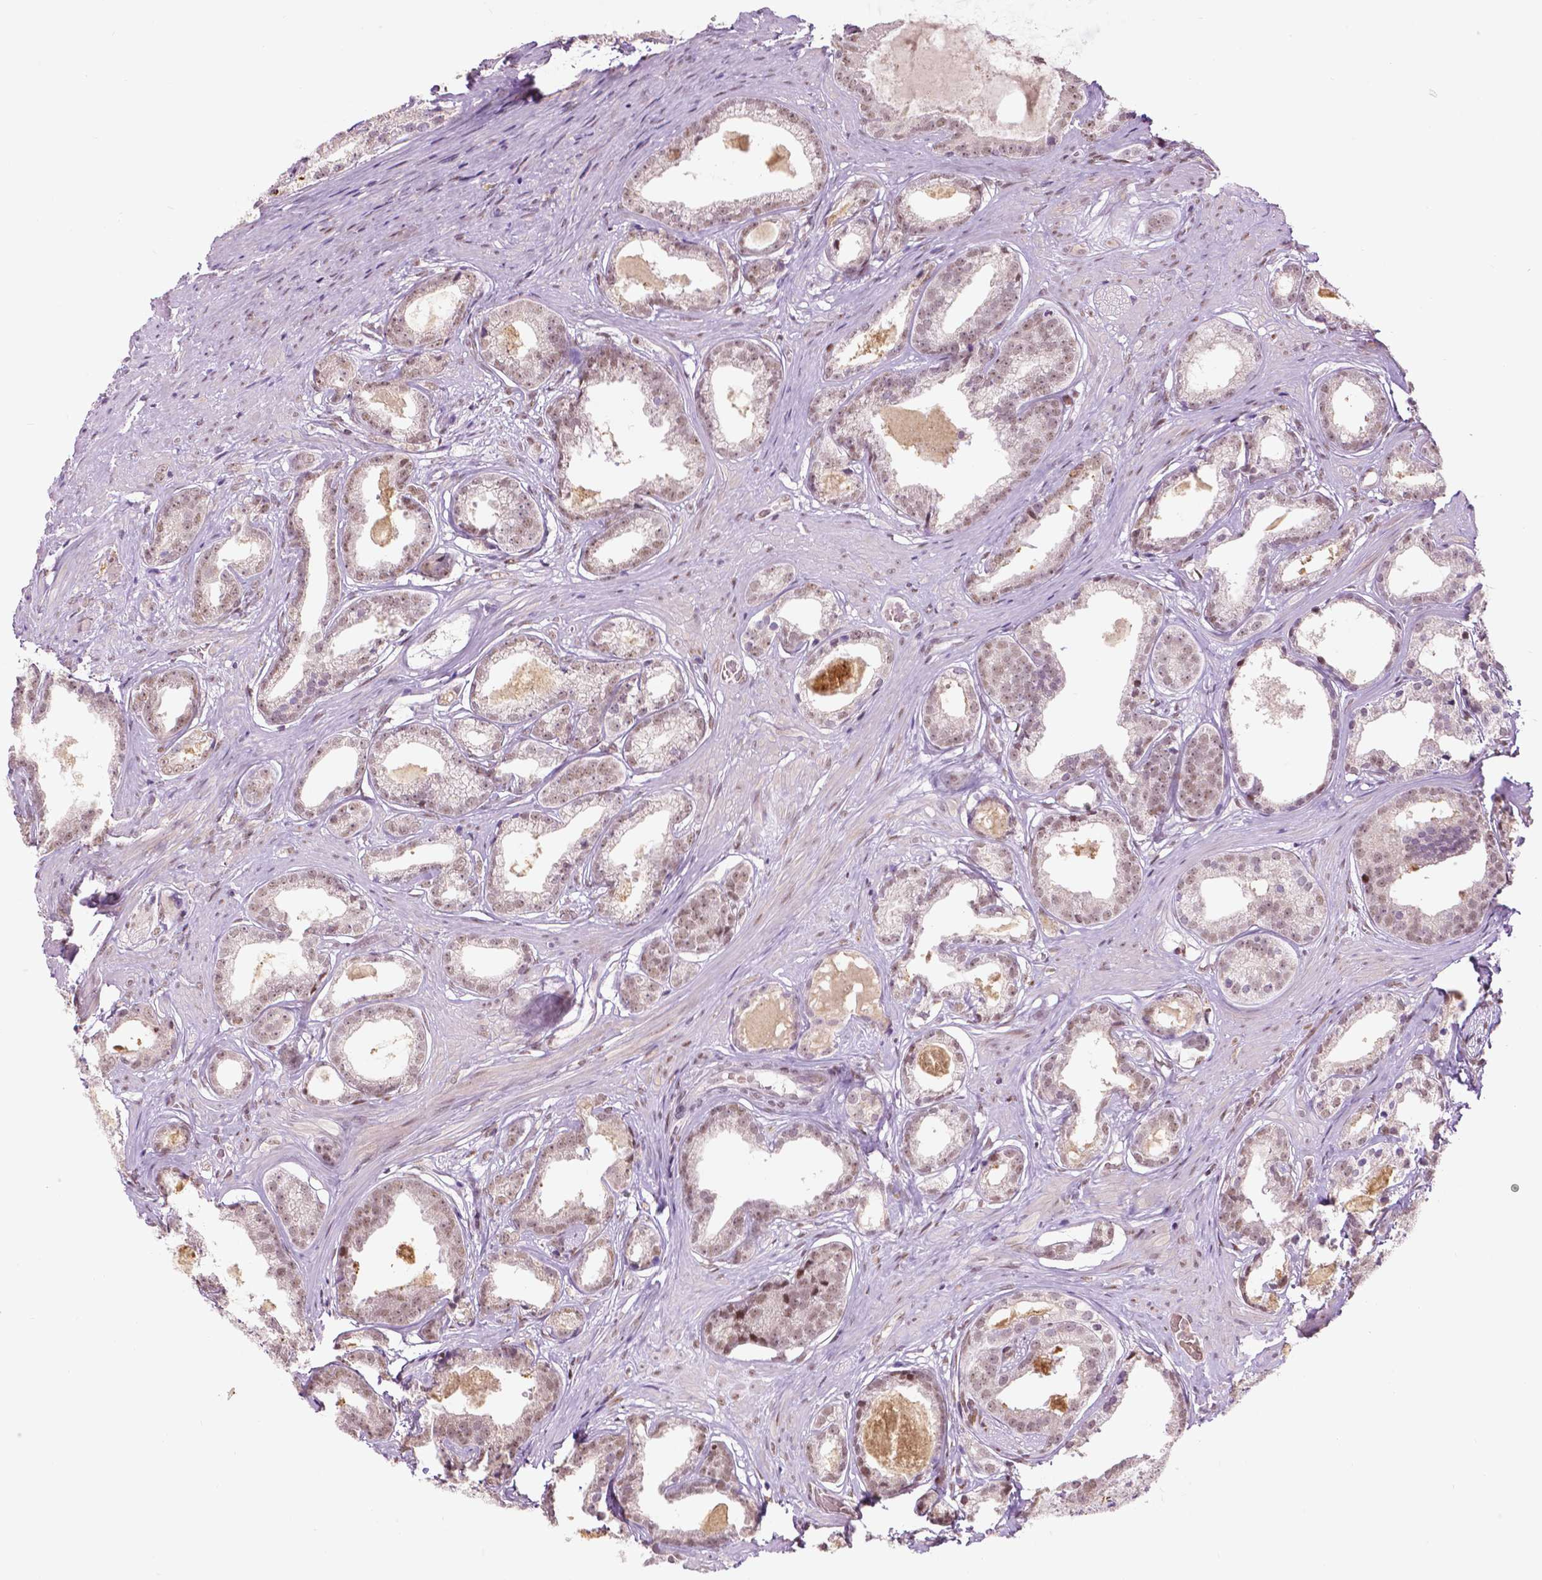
{"staining": {"intensity": "weak", "quantity": "<25%", "location": "nuclear"}, "tissue": "prostate cancer", "cell_type": "Tumor cells", "image_type": "cancer", "snomed": [{"axis": "morphology", "description": "Adenocarcinoma, Low grade"}, {"axis": "topography", "description": "Prostate"}], "caption": "DAB (3,3'-diaminobenzidine) immunohistochemical staining of human prostate cancer exhibits no significant expression in tumor cells.", "gene": "ZNF41", "patient": {"sex": "male", "age": 65}}